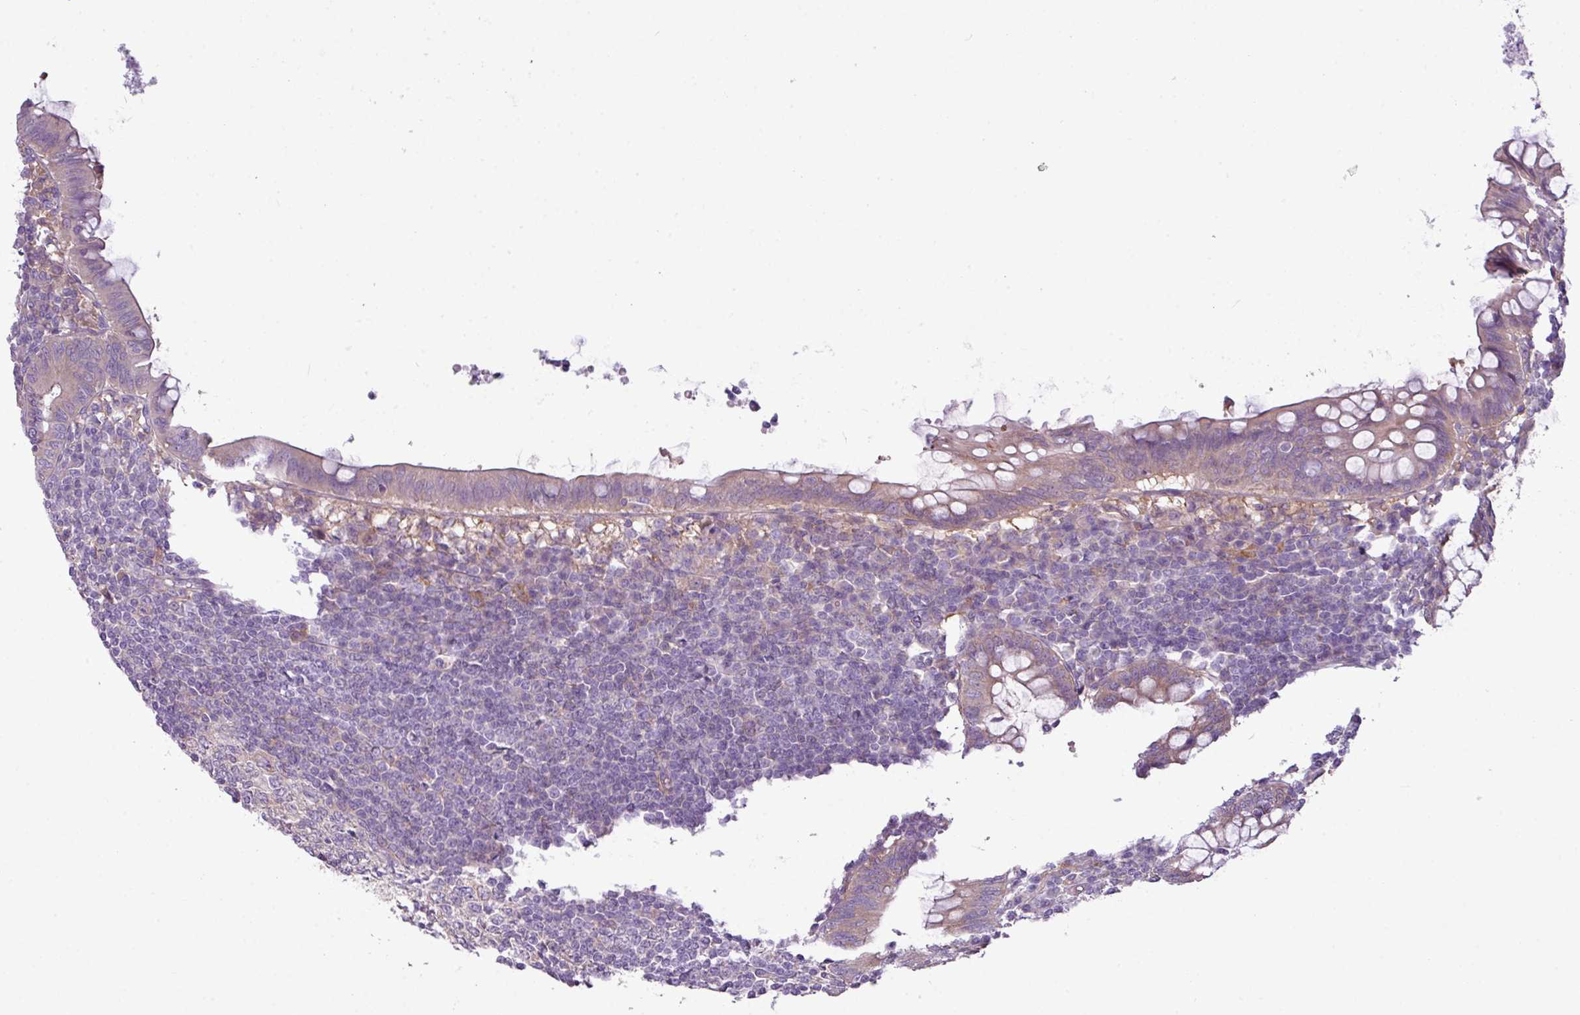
{"staining": {"intensity": "weak", "quantity": "25%-75%", "location": "cytoplasmic/membranous"}, "tissue": "appendix", "cell_type": "Glandular cells", "image_type": "normal", "snomed": [{"axis": "morphology", "description": "Normal tissue, NOS"}, {"axis": "topography", "description": "Appendix"}], "caption": "Brown immunohistochemical staining in unremarkable appendix reveals weak cytoplasmic/membranous expression in about 25%-75% of glandular cells.", "gene": "CAMK2A", "patient": {"sex": "male", "age": 83}}